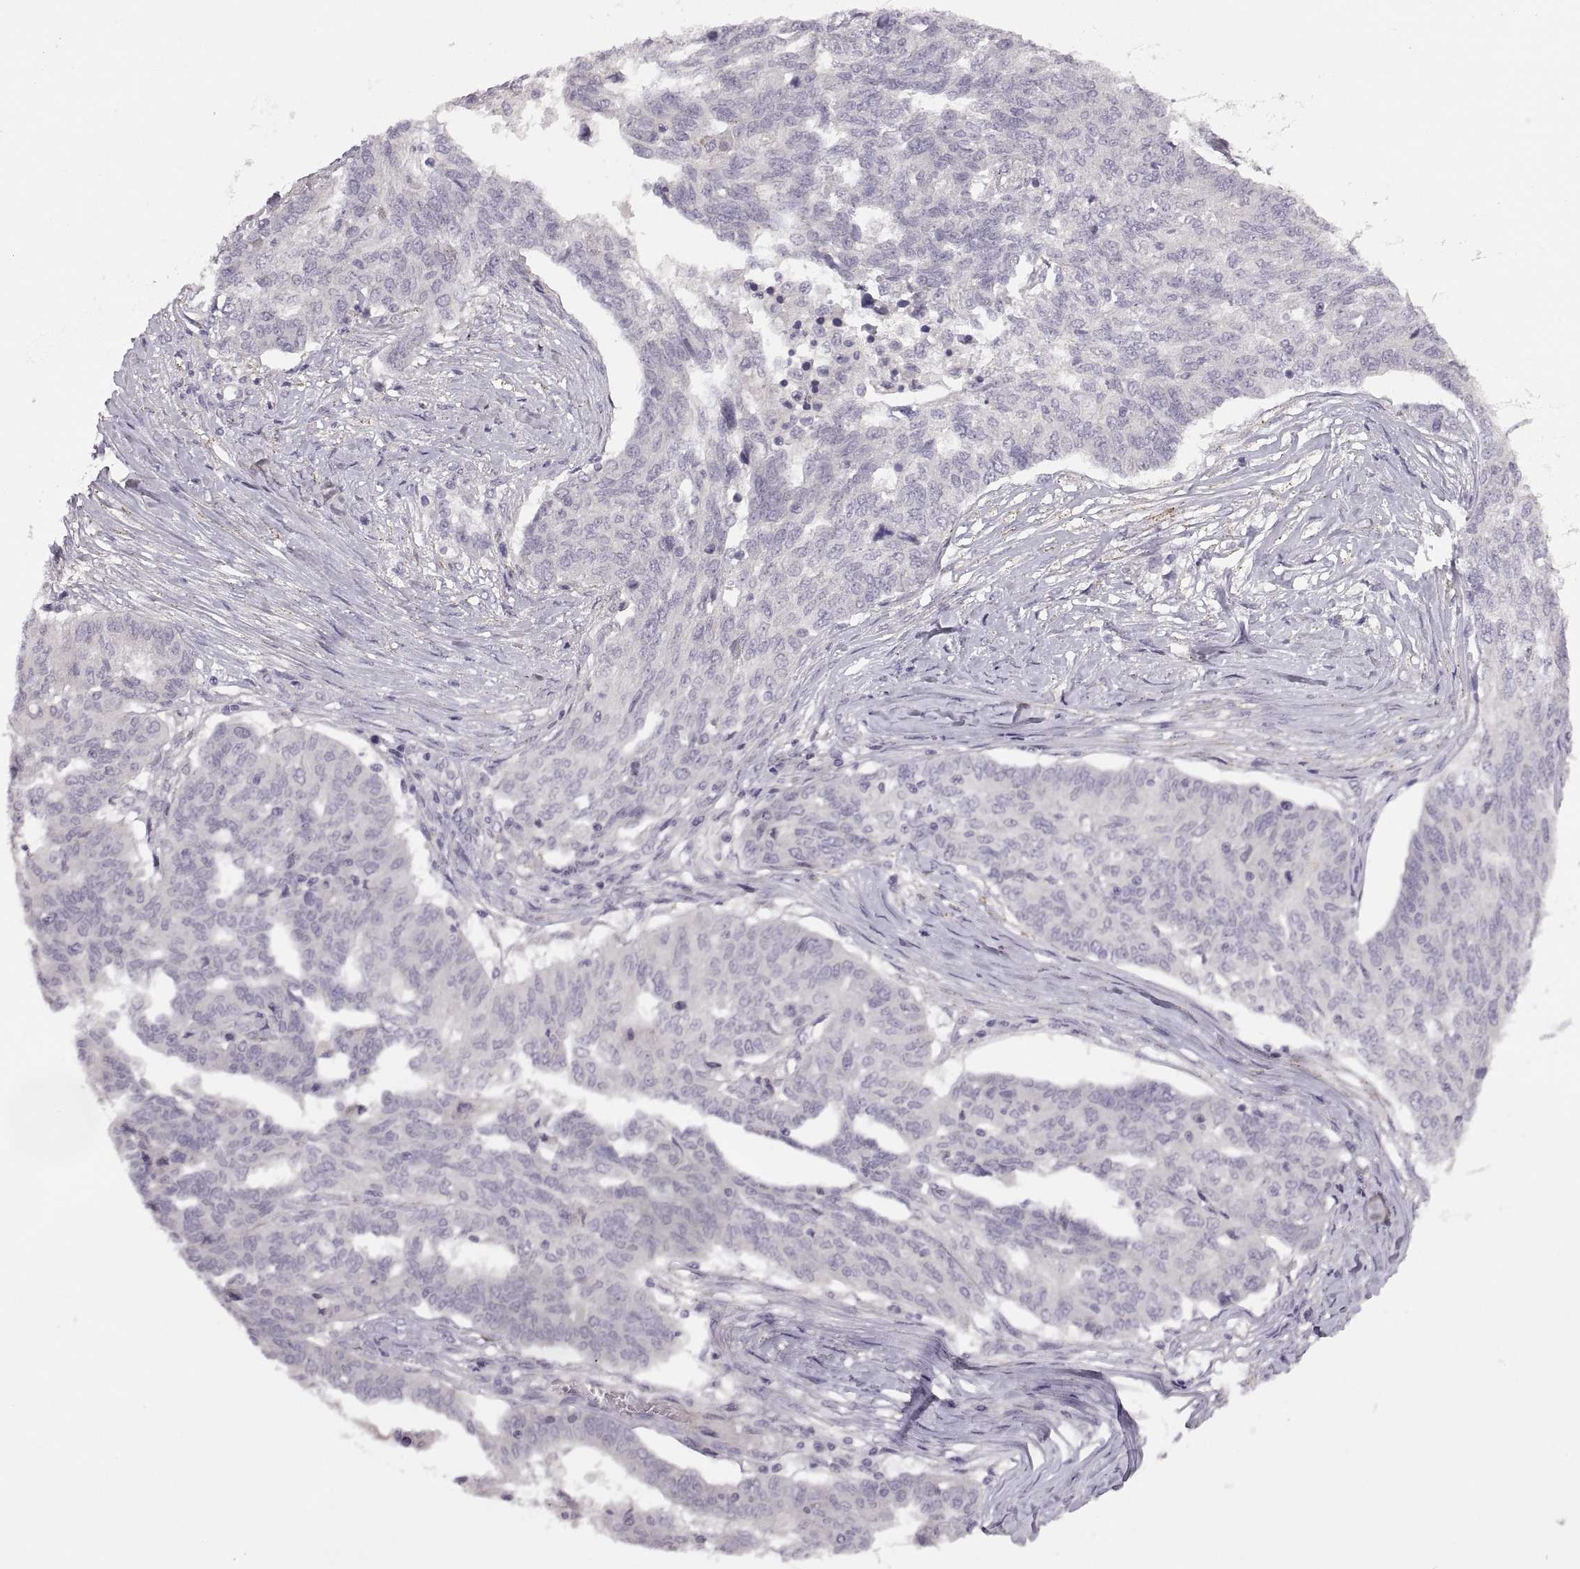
{"staining": {"intensity": "negative", "quantity": "none", "location": "none"}, "tissue": "ovarian cancer", "cell_type": "Tumor cells", "image_type": "cancer", "snomed": [{"axis": "morphology", "description": "Cystadenocarcinoma, serous, NOS"}, {"axis": "topography", "description": "Ovary"}], "caption": "This is an immunohistochemistry (IHC) photomicrograph of serous cystadenocarcinoma (ovarian). There is no expression in tumor cells.", "gene": "CDH2", "patient": {"sex": "female", "age": 67}}